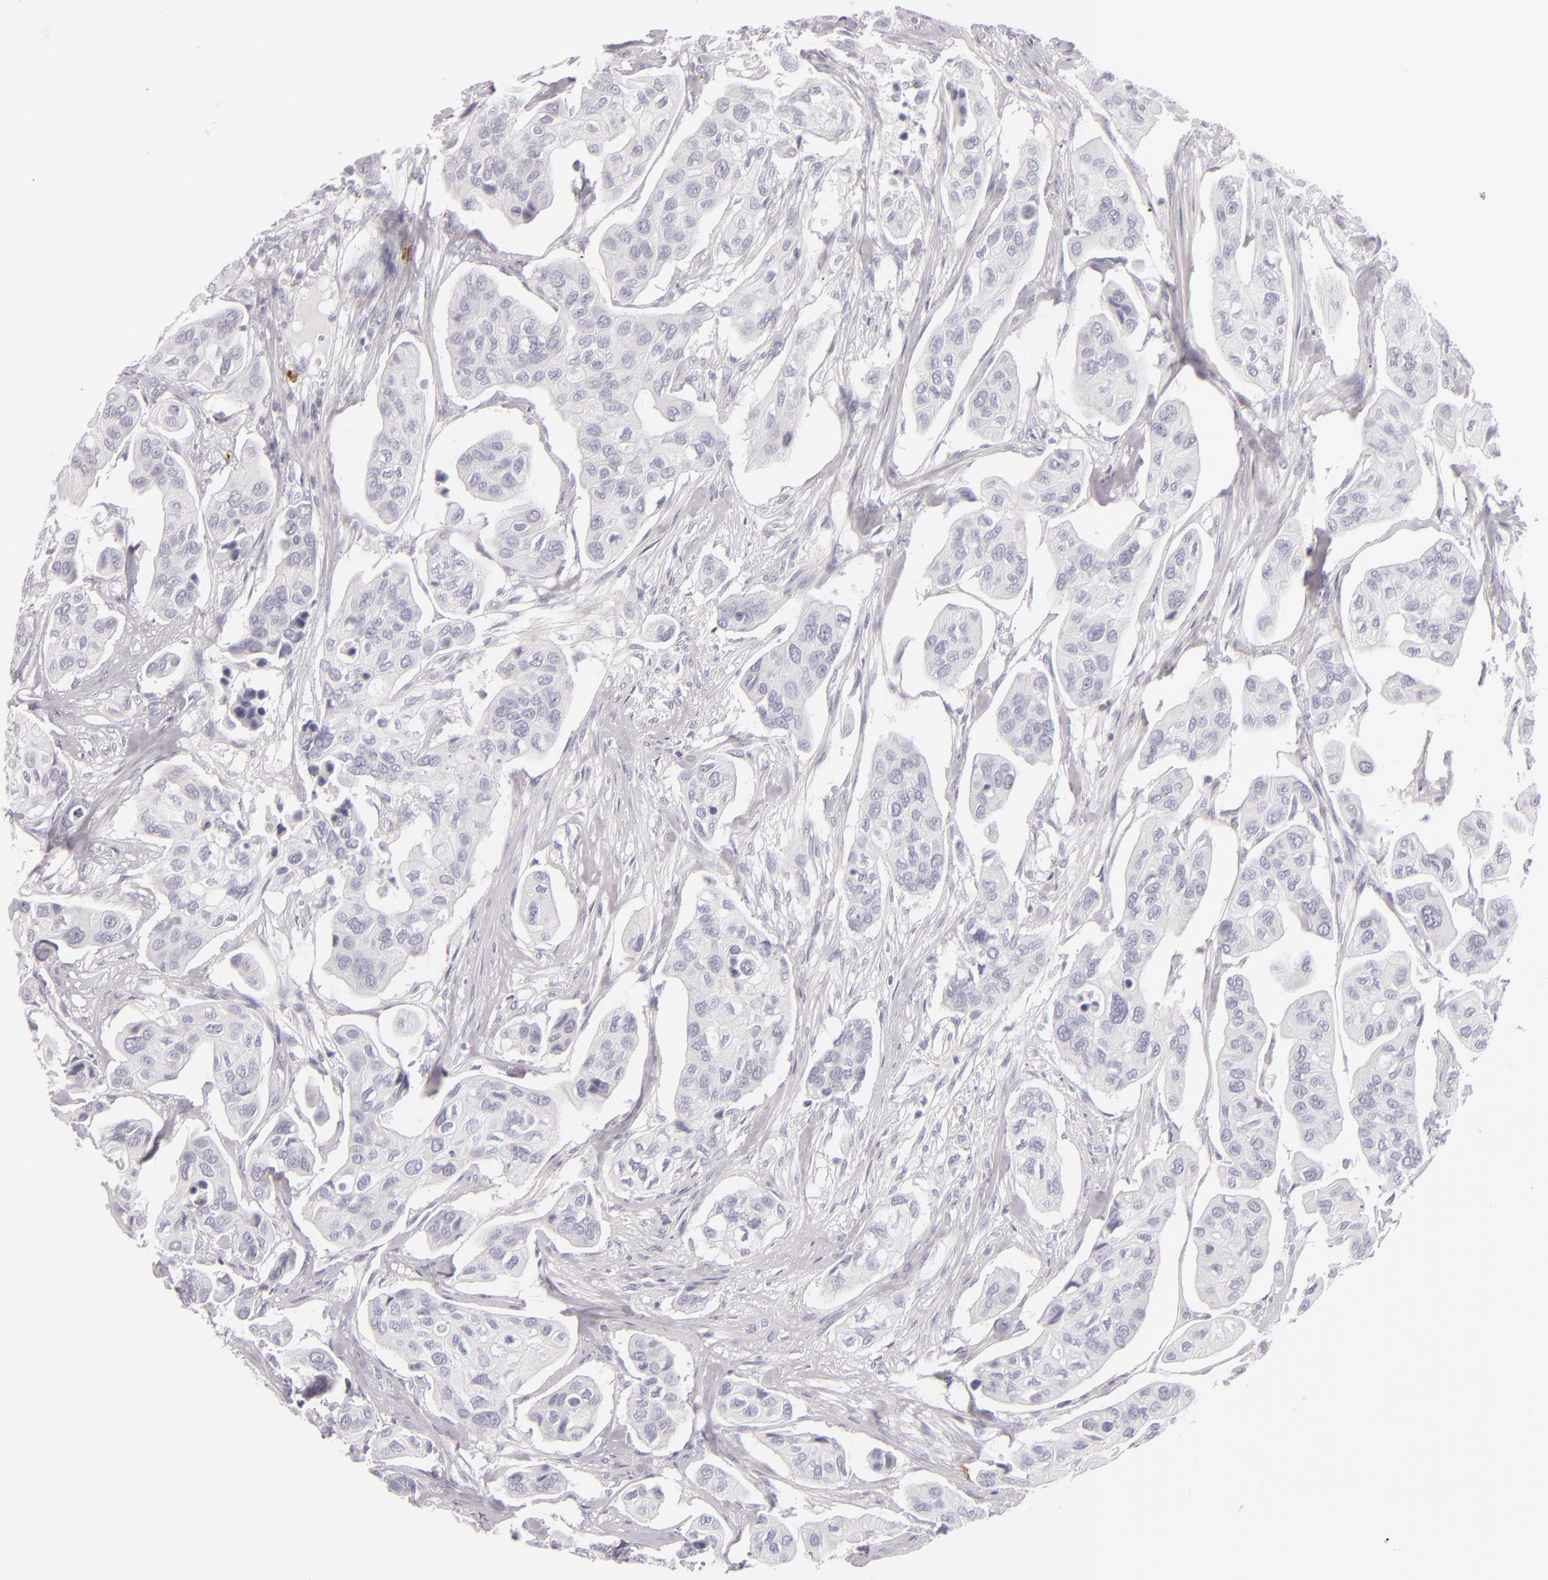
{"staining": {"intensity": "negative", "quantity": "none", "location": "none"}, "tissue": "urothelial cancer", "cell_type": "Tumor cells", "image_type": "cancer", "snomed": [{"axis": "morphology", "description": "Adenocarcinoma, NOS"}, {"axis": "topography", "description": "Urinary bladder"}], "caption": "Human adenocarcinoma stained for a protein using IHC displays no staining in tumor cells.", "gene": "TPSD1", "patient": {"sex": "male", "age": 61}}